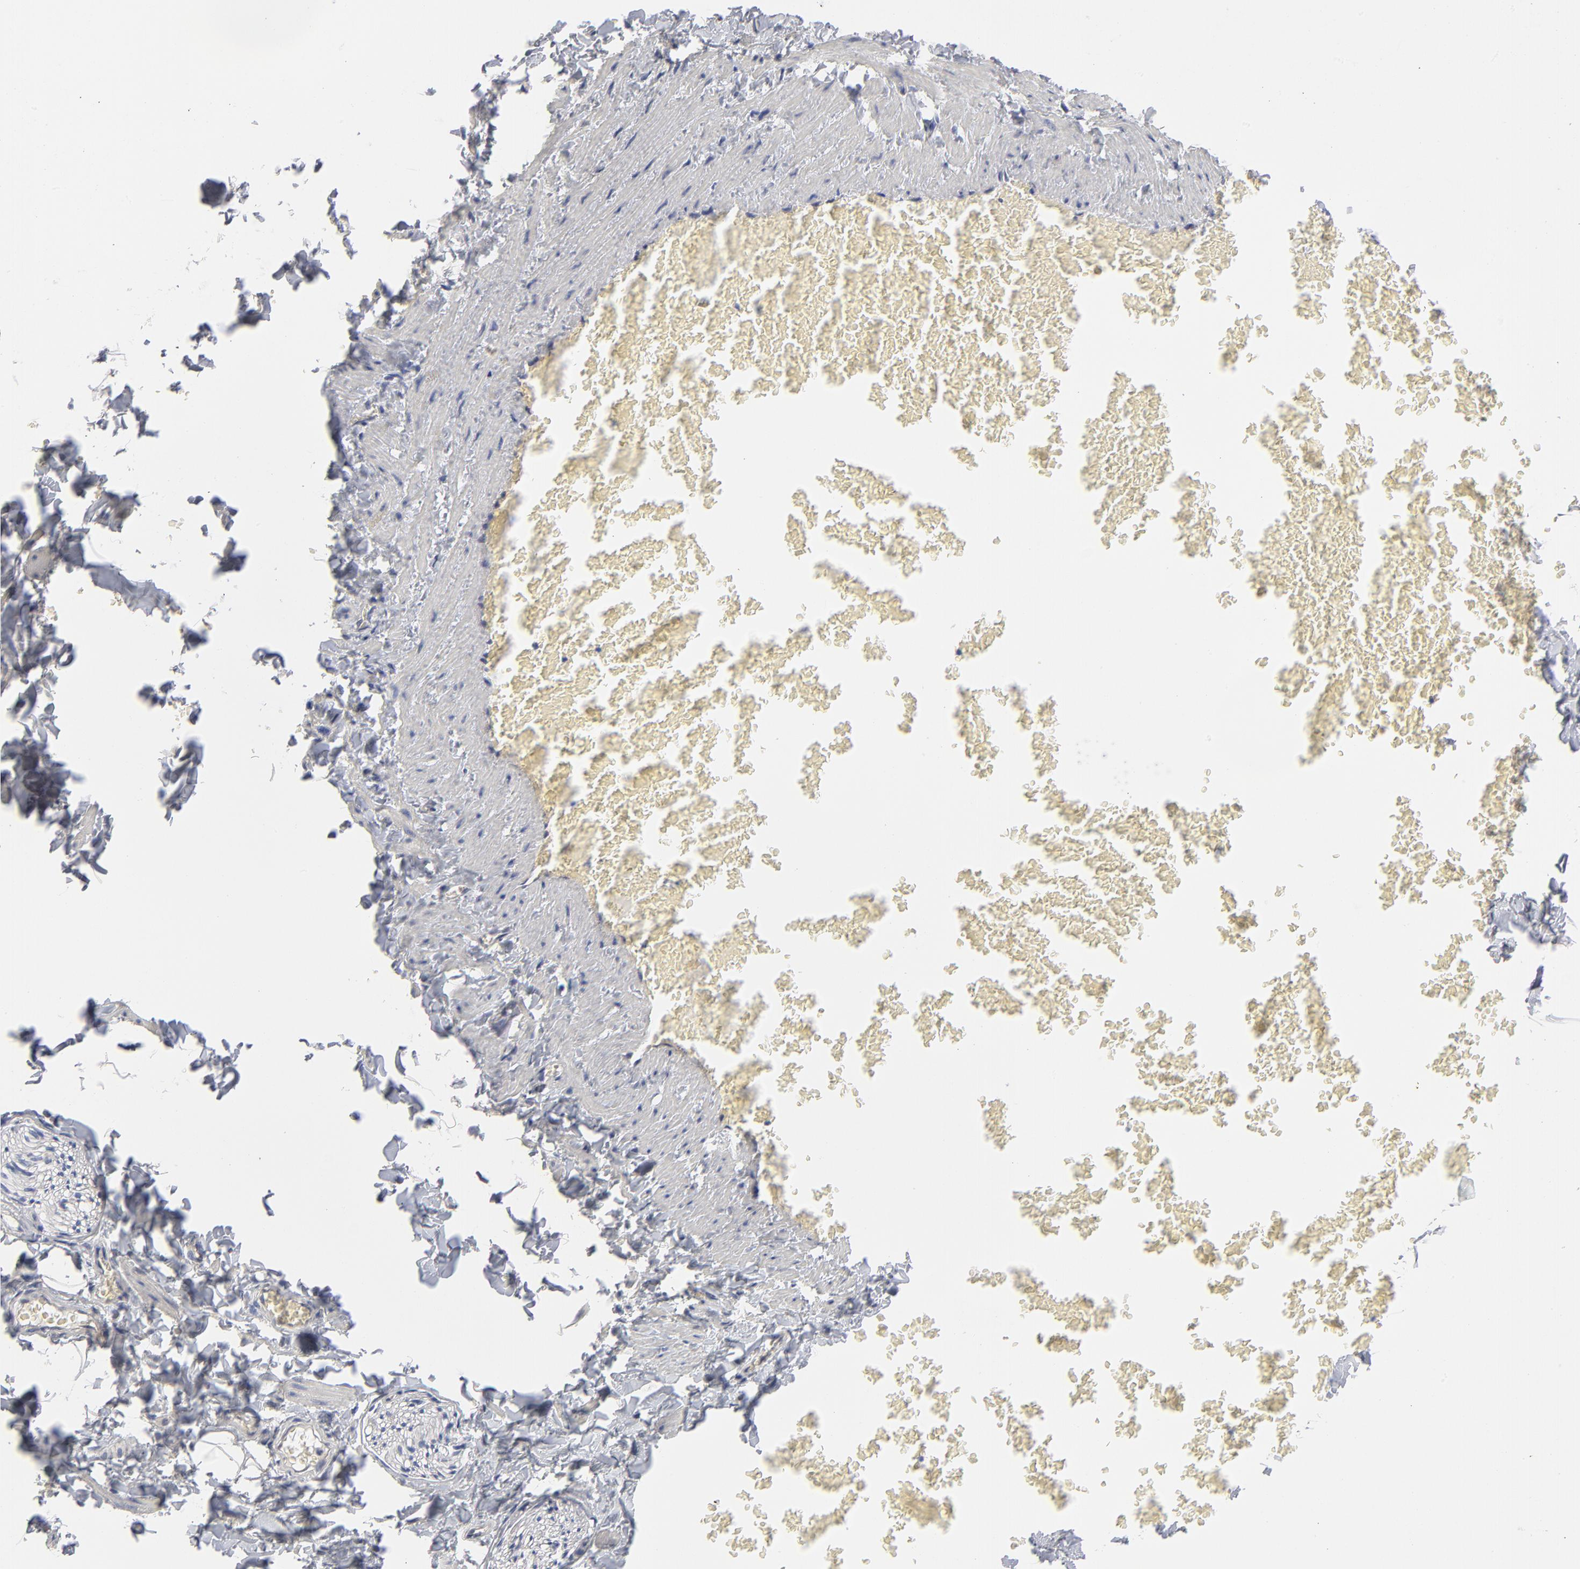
{"staining": {"intensity": "negative", "quantity": "none", "location": "none"}, "tissue": "adipose tissue", "cell_type": "Adipocytes", "image_type": "normal", "snomed": [{"axis": "morphology", "description": "Normal tissue, NOS"}, {"axis": "topography", "description": "Vascular tissue"}], "caption": "A photomicrograph of adipose tissue stained for a protein displays no brown staining in adipocytes.", "gene": "ARRB1", "patient": {"sex": "male", "age": 41}}